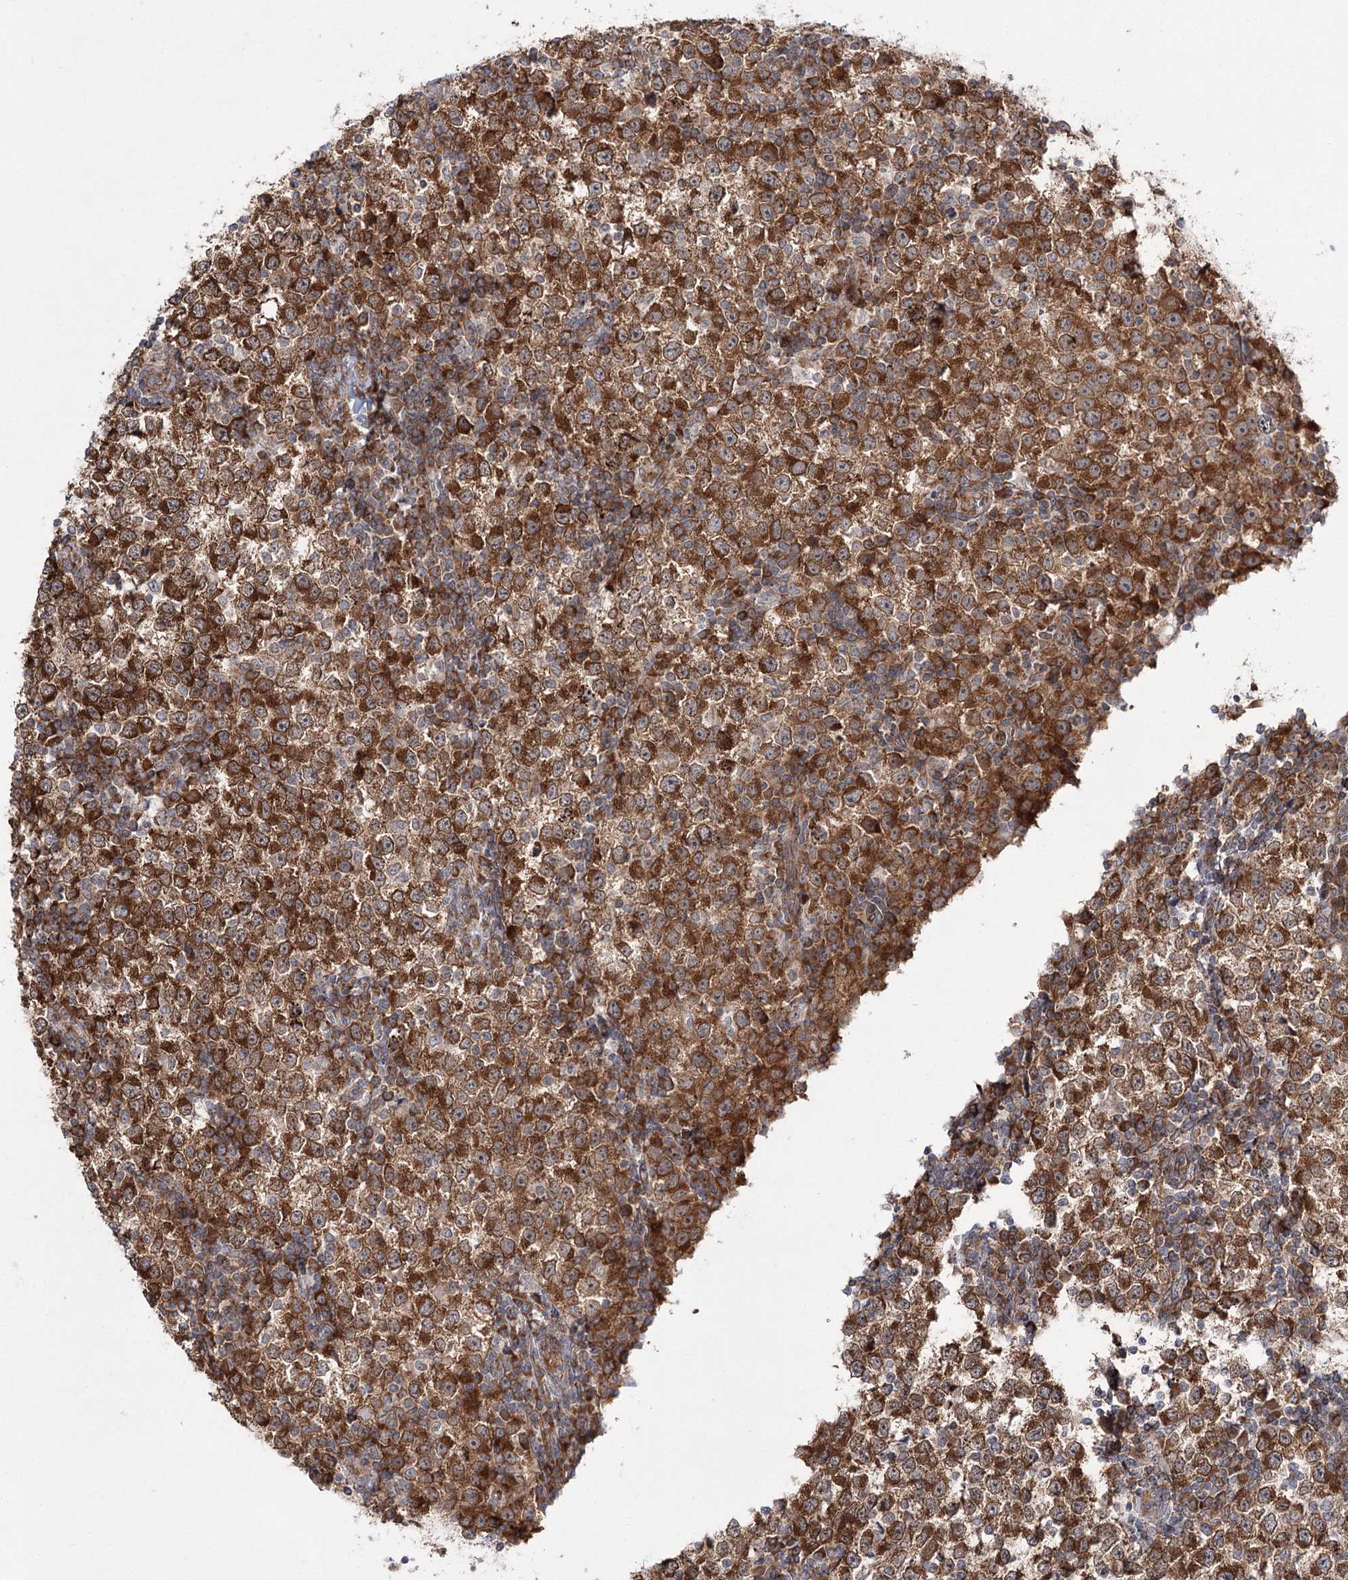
{"staining": {"intensity": "strong", "quantity": ">75%", "location": "cytoplasmic/membranous"}, "tissue": "testis cancer", "cell_type": "Tumor cells", "image_type": "cancer", "snomed": [{"axis": "morphology", "description": "Seminoma, NOS"}, {"axis": "topography", "description": "Testis"}], "caption": "This image demonstrates immunohistochemistry (IHC) staining of testis cancer (seminoma), with high strong cytoplasmic/membranous positivity in about >75% of tumor cells.", "gene": "VWA2", "patient": {"sex": "male", "age": 65}}